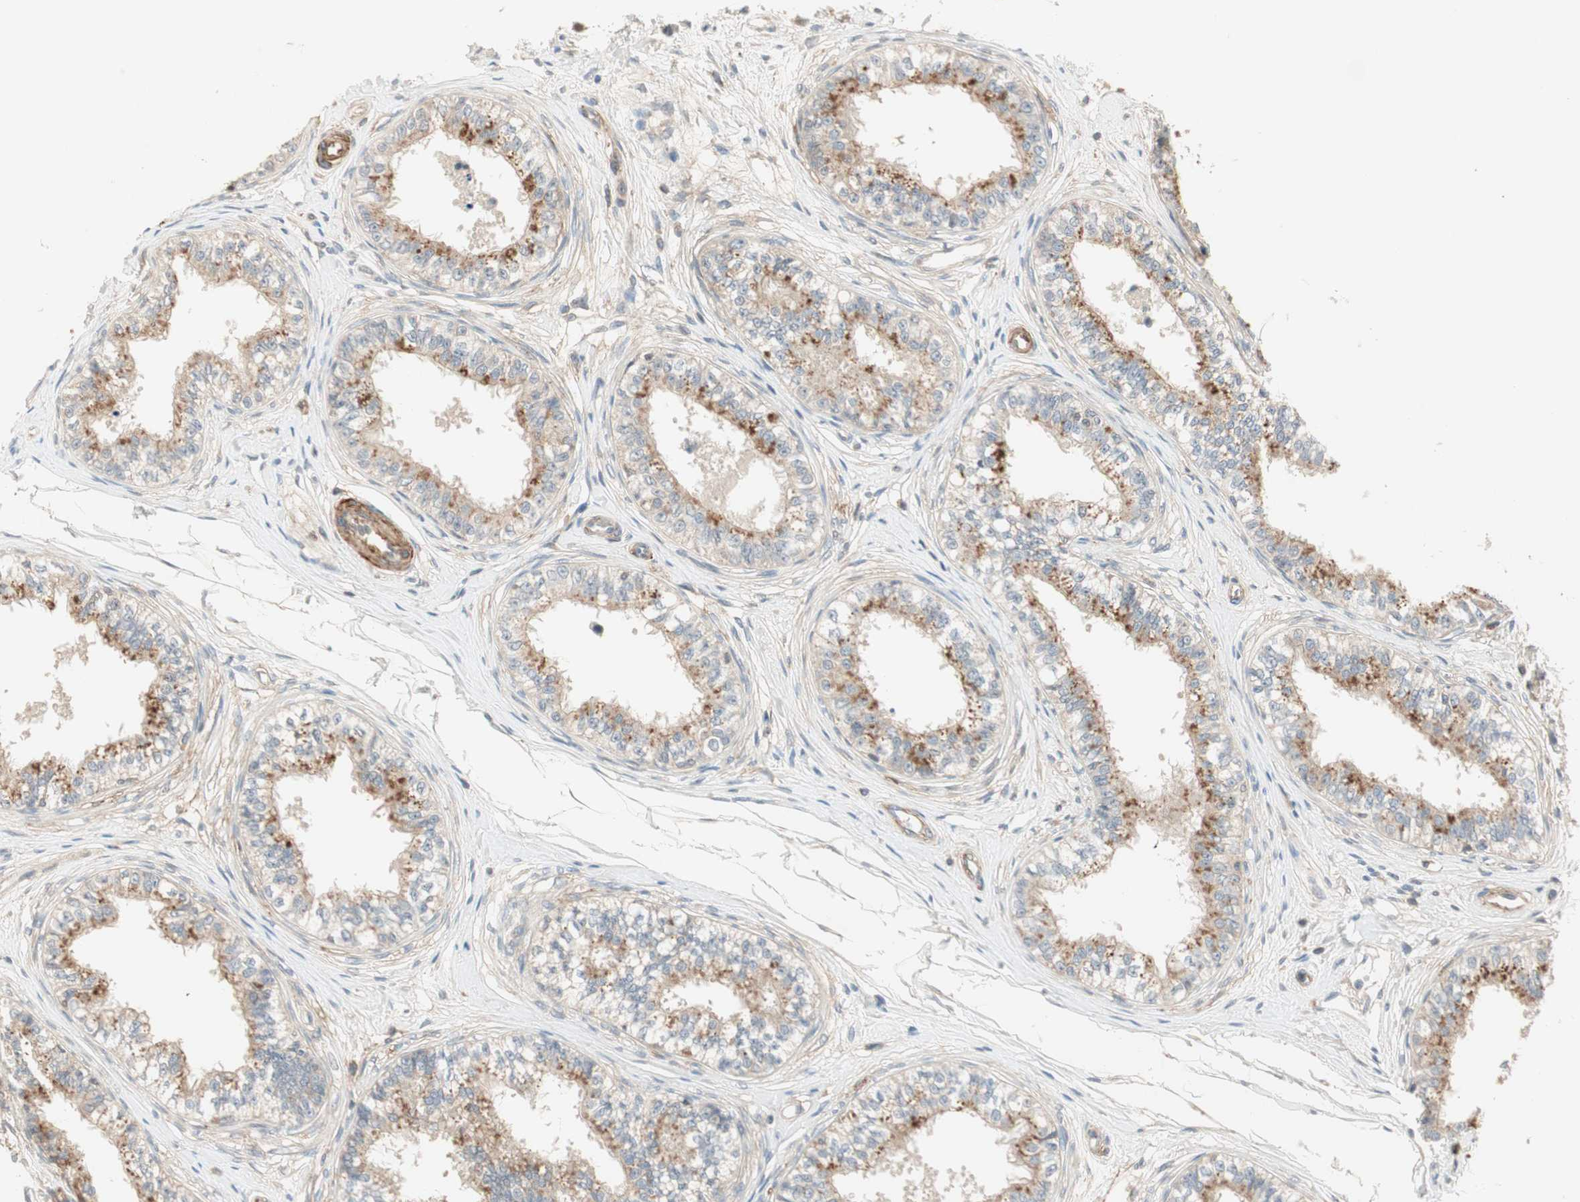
{"staining": {"intensity": "moderate", "quantity": ">75%", "location": "cytoplasmic/membranous"}, "tissue": "epididymis", "cell_type": "Glandular cells", "image_type": "normal", "snomed": [{"axis": "morphology", "description": "Normal tissue, NOS"}, {"axis": "morphology", "description": "Adenocarcinoma, metastatic, NOS"}, {"axis": "topography", "description": "Testis"}, {"axis": "topography", "description": "Epididymis"}], "caption": "This is a photomicrograph of IHC staining of normal epididymis, which shows moderate positivity in the cytoplasmic/membranous of glandular cells.", "gene": "RNGTT", "patient": {"sex": "male", "age": 26}}